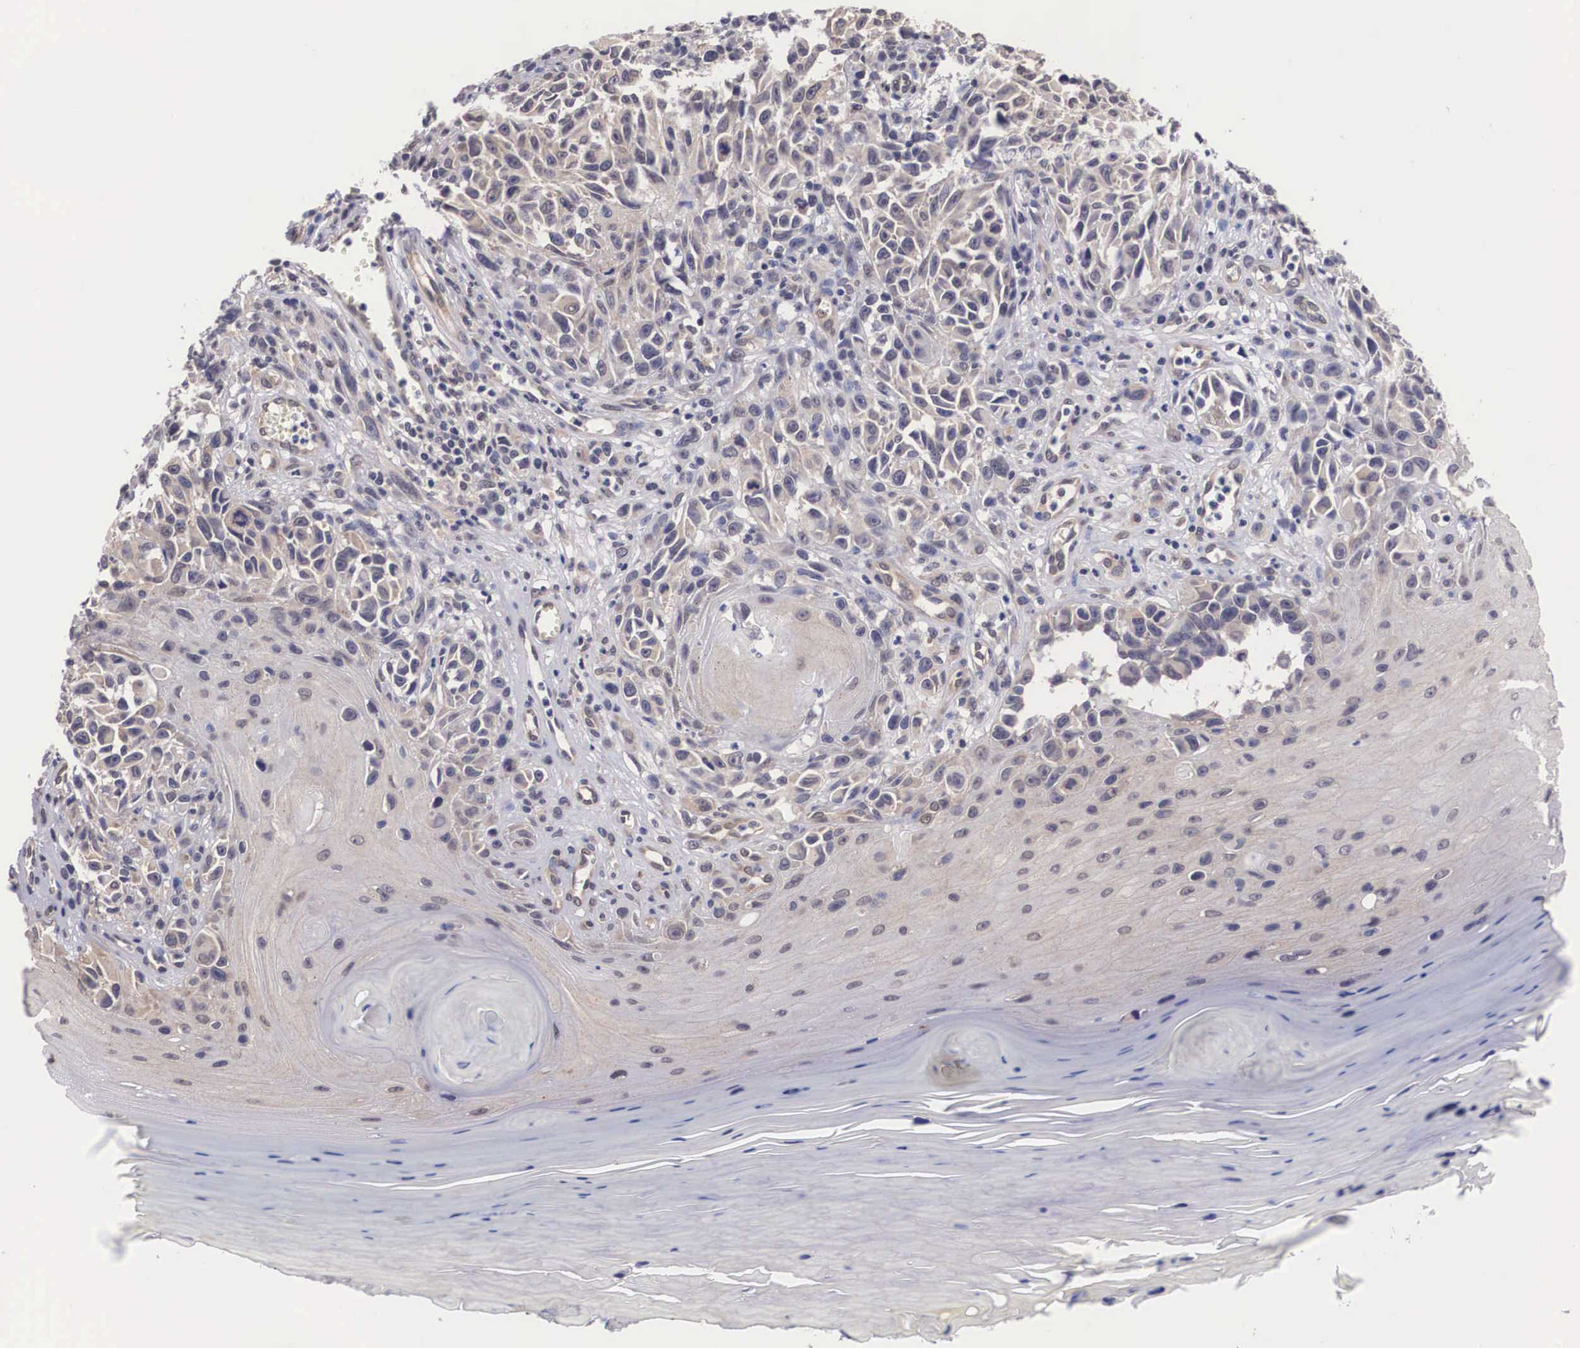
{"staining": {"intensity": "moderate", "quantity": "25%-75%", "location": "cytoplasmic/membranous"}, "tissue": "melanoma", "cell_type": "Tumor cells", "image_type": "cancer", "snomed": [{"axis": "morphology", "description": "Malignant melanoma, NOS"}, {"axis": "topography", "description": "Skin"}], "caption": "Human malignant melanoma stained with a protein marker shows moderate staining in tumor cells.", "gene": "OTX2", "patient": {"sex": "female", "age": 82}}